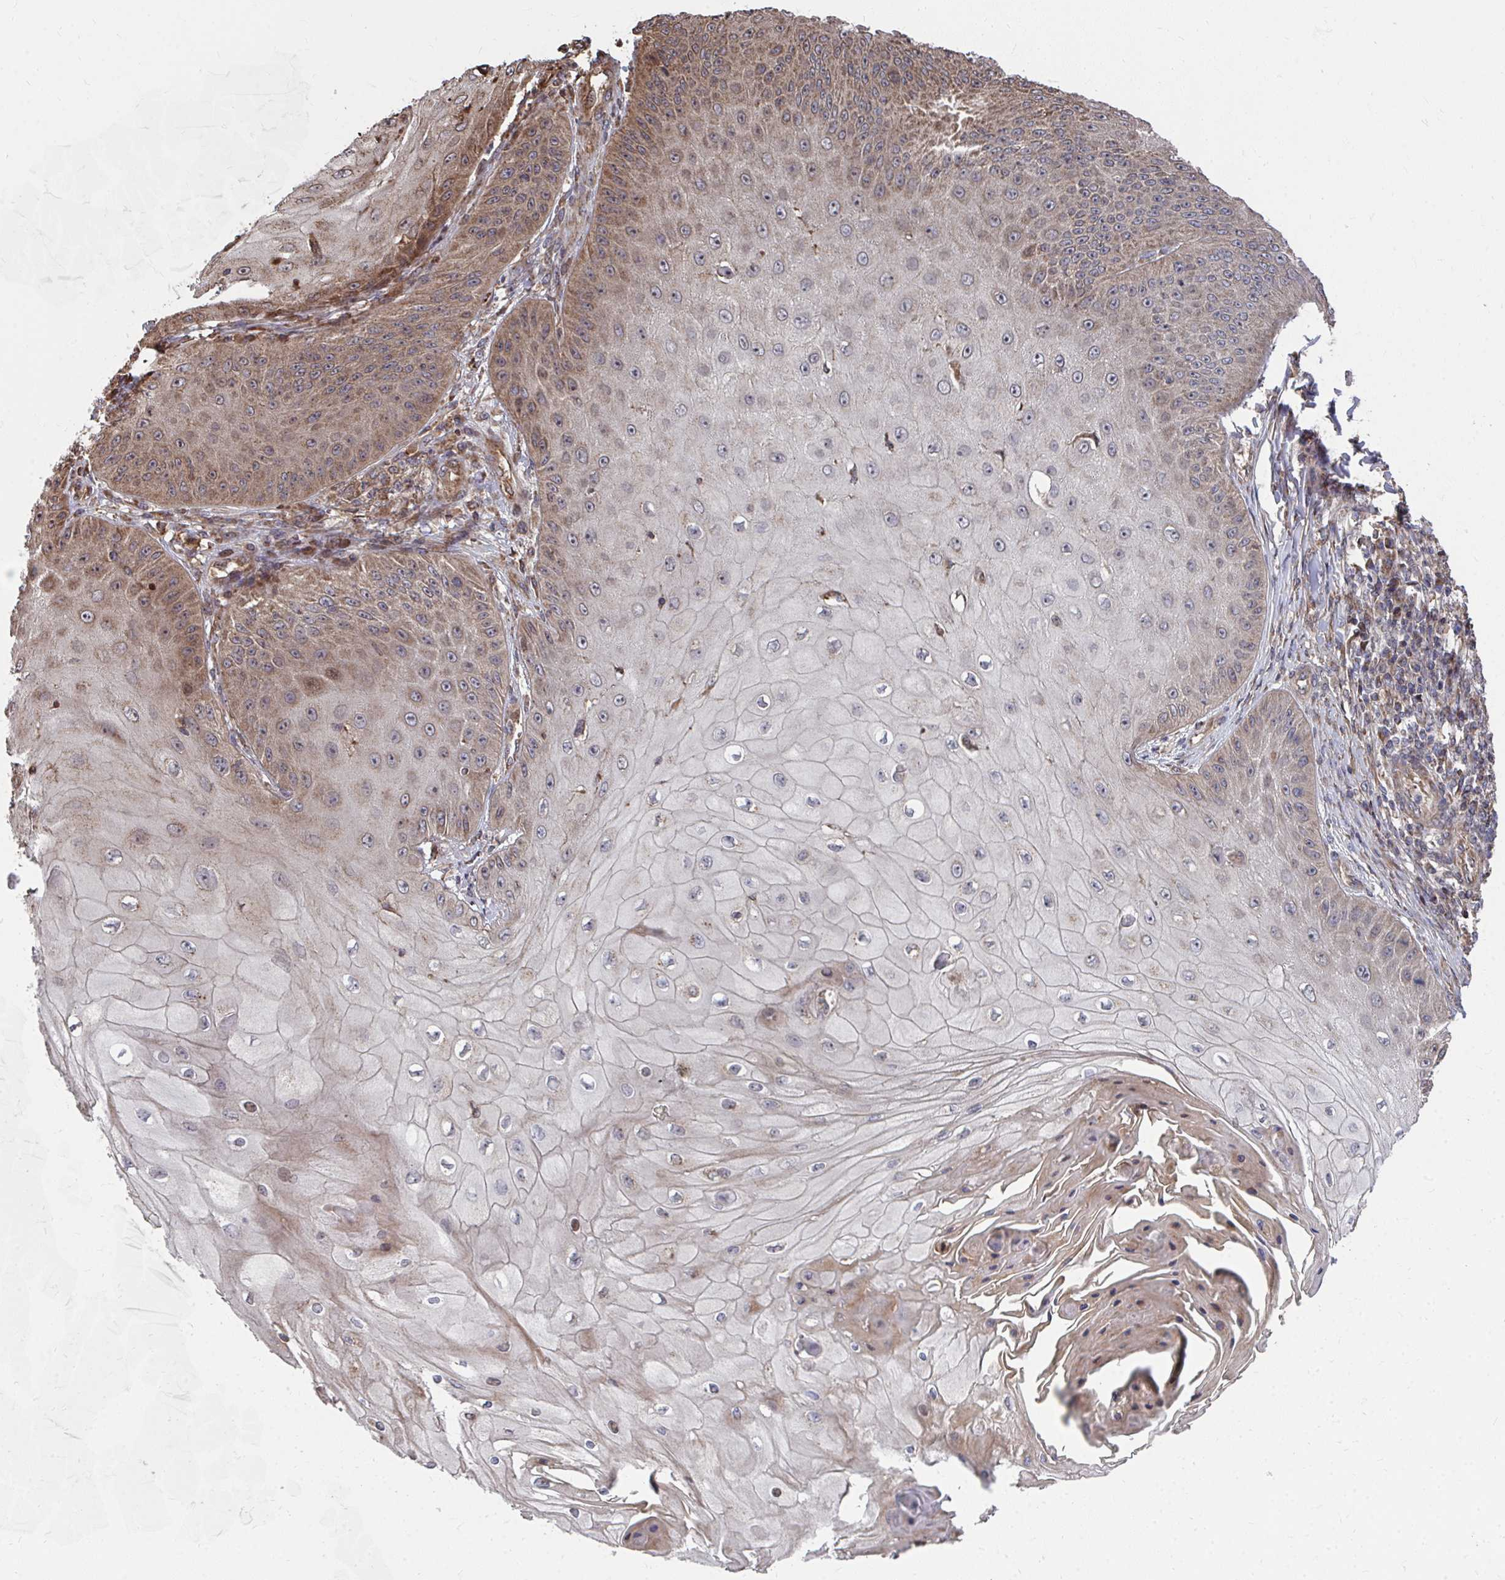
{"staining": {"intensity": "moderate", "quantity": "25%-75%", "location": "cytoplasmic/membranous"}, "tissue": "skin cancer", "cell_type": "Tumor cells", "image_type": "cancer", "snomed": [{"axis": "morphology", "description": "Squamous cell carcinoma, NOS"}, {"axis": "topography", "description": "Skin"}], "caption": "Approximately 25%-75% of tumor cells in skin squamous cell carcinoma show moderate cytoplasmic/membranous protein positivity as visualized by brown immunohistochemical staining.", "gene": "FAM89A", "patient": {"sex": "male", "age": 70}}